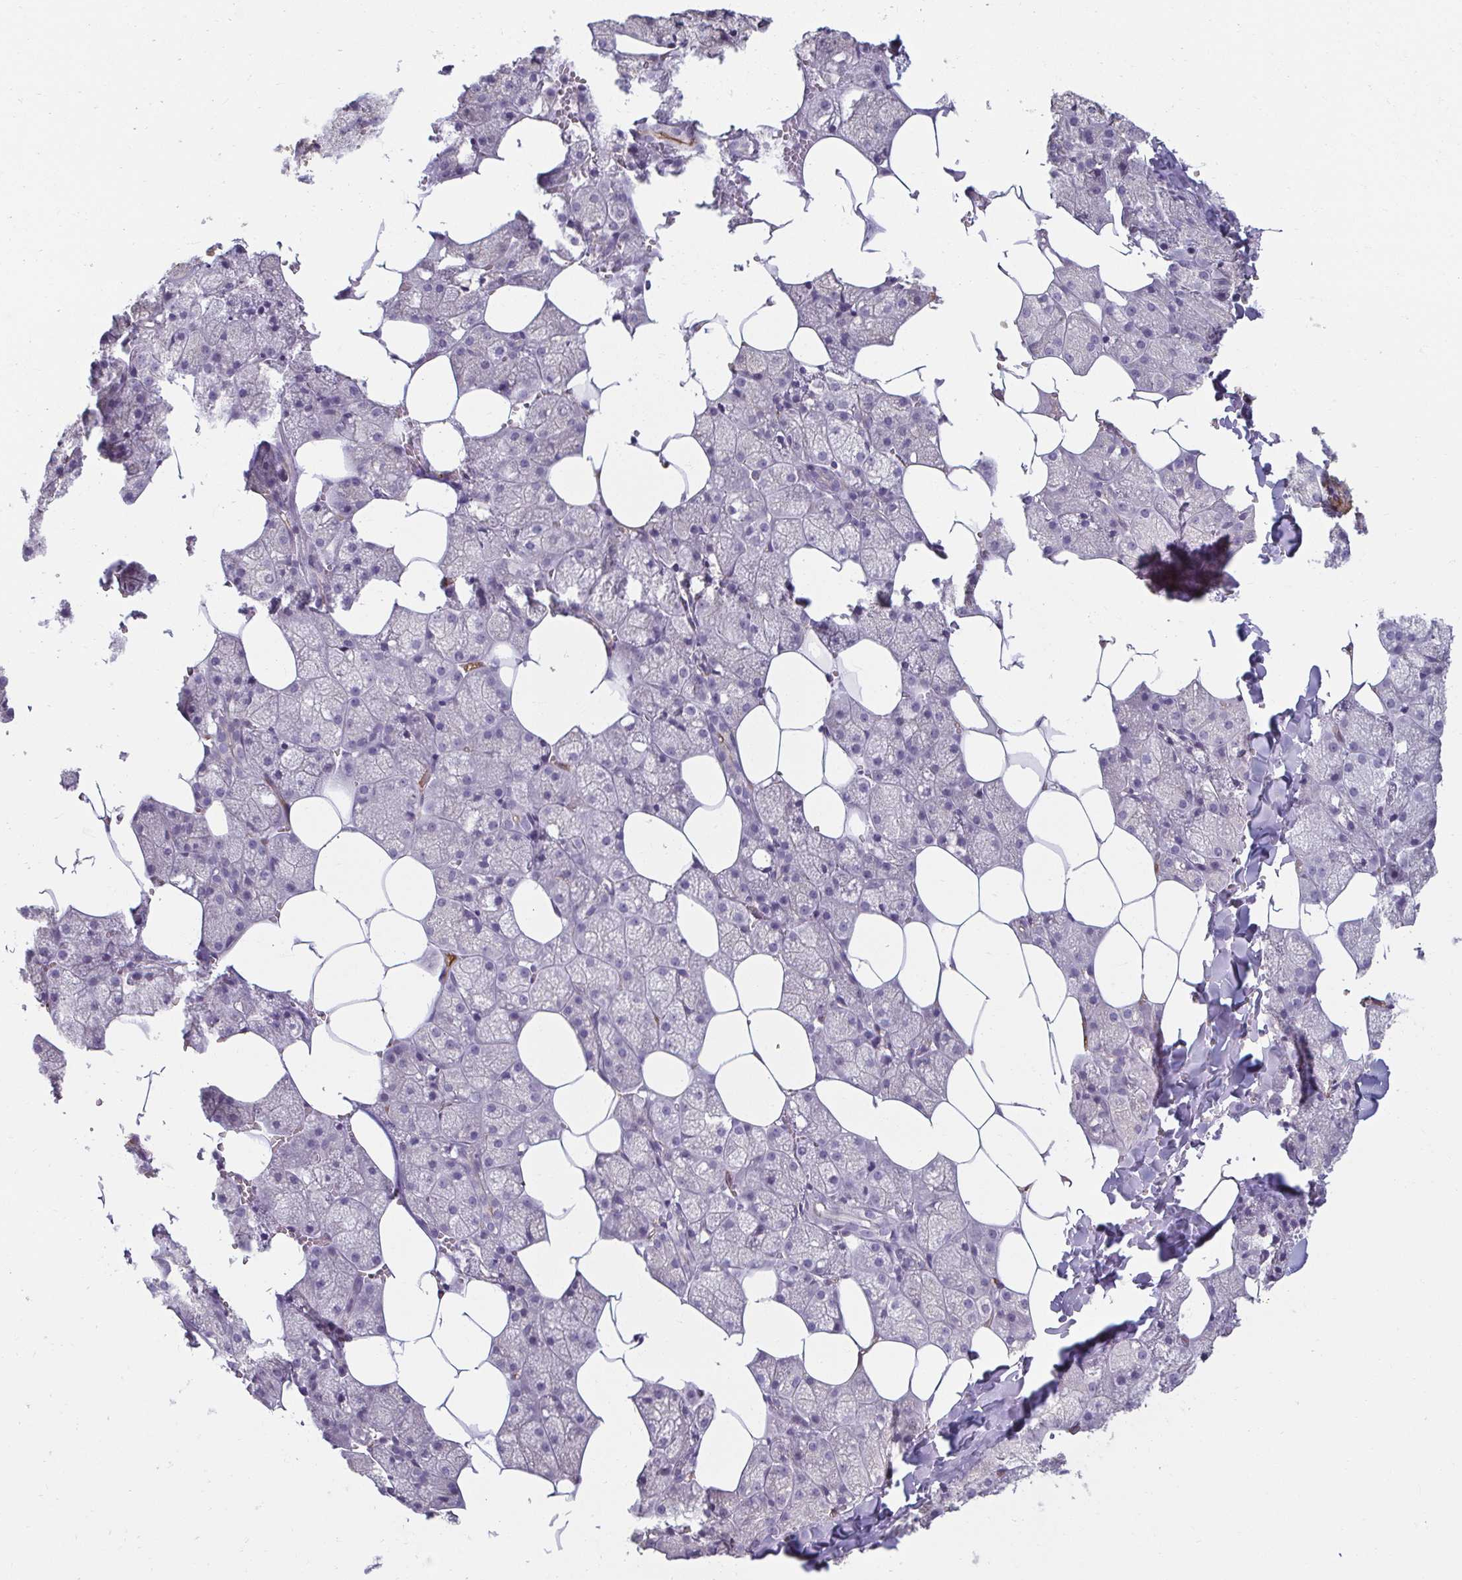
{"staining": {"intensity": "weak", "quantity": "<25%", "location": "cytoplasmic/membranous"}, "tissue": "salivary gland", "cell_type": "Glandular cells", "image_type": "normal", "snomed": [{"axis": "morphology", "description": "Normal tissue, NOS"}, {"axis": "topography", "description": "Salivary gland"}, {"axis": "topography", "description": "Peripheral nerve tissue"}], "caption": "This is an IHC image of unremarkable human salivary gland. There is no positivity in glandular cells.", "gene": "PDE2A", "patient": {"sex": "male", "age": 38}}